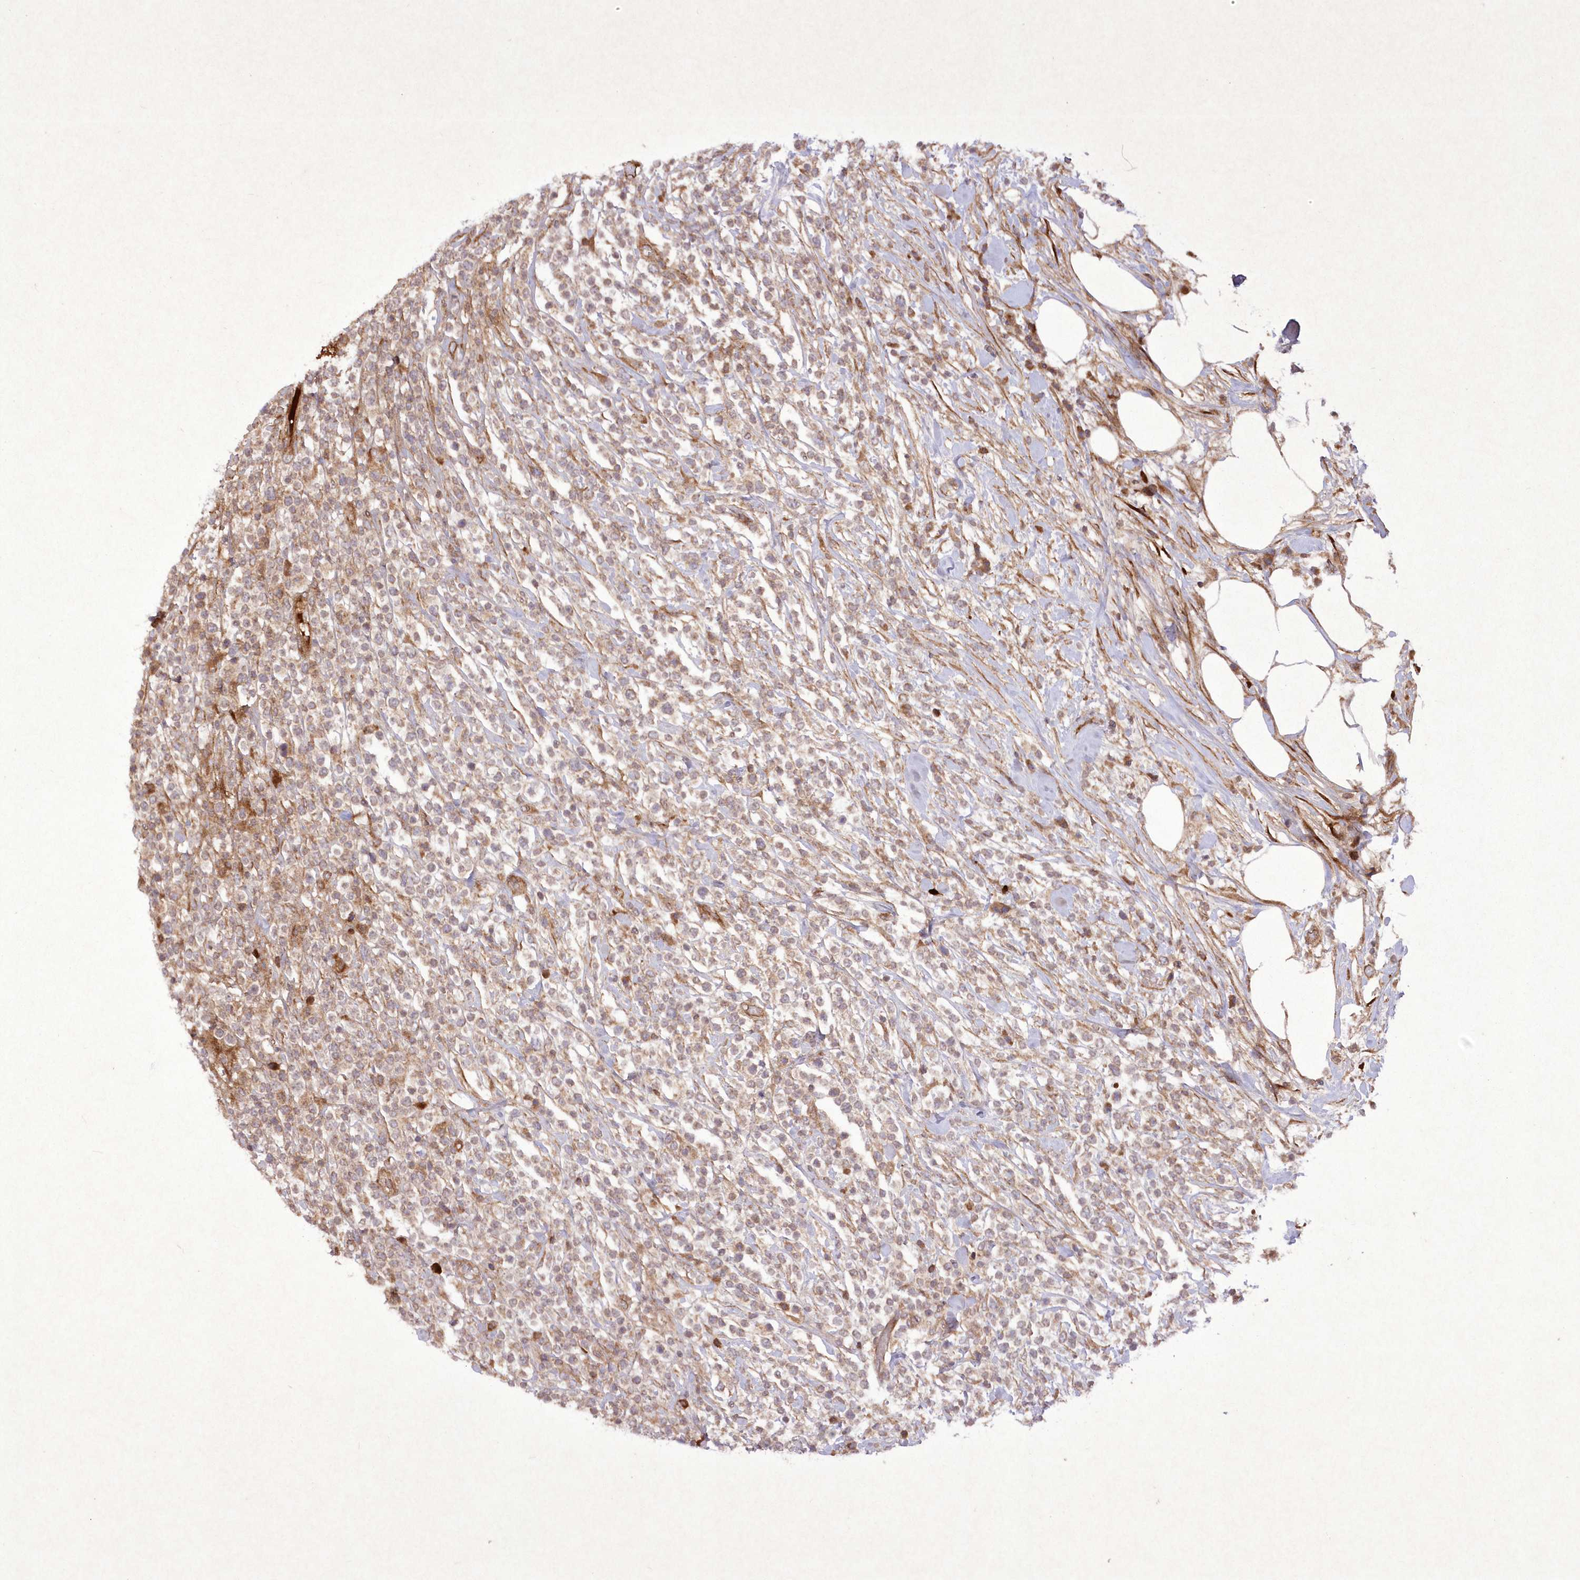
{"staining": {"intensity": "moderate", "quantity": "<25%", "location": "cytoplasmic/membranous"}, "tissue": "lymphoma", "cell_type": "Tumor cells", "image_type": "cancer", "snomed": [{"axis": "morphology", "description": "Malignant lymphoma, non-Hodgkin's type, High grade"}, {"axis": "topography", "description": "Colon"}], "caption": "Tumor cells demonstrate low levels of moderate cytoplasmic/membranous staining in about <25% of cells in human high-grade malignant lymphoma, non-Hodgkin's type.", "gene": "APOM", "patient": {"sex": "female", "age": 53}}